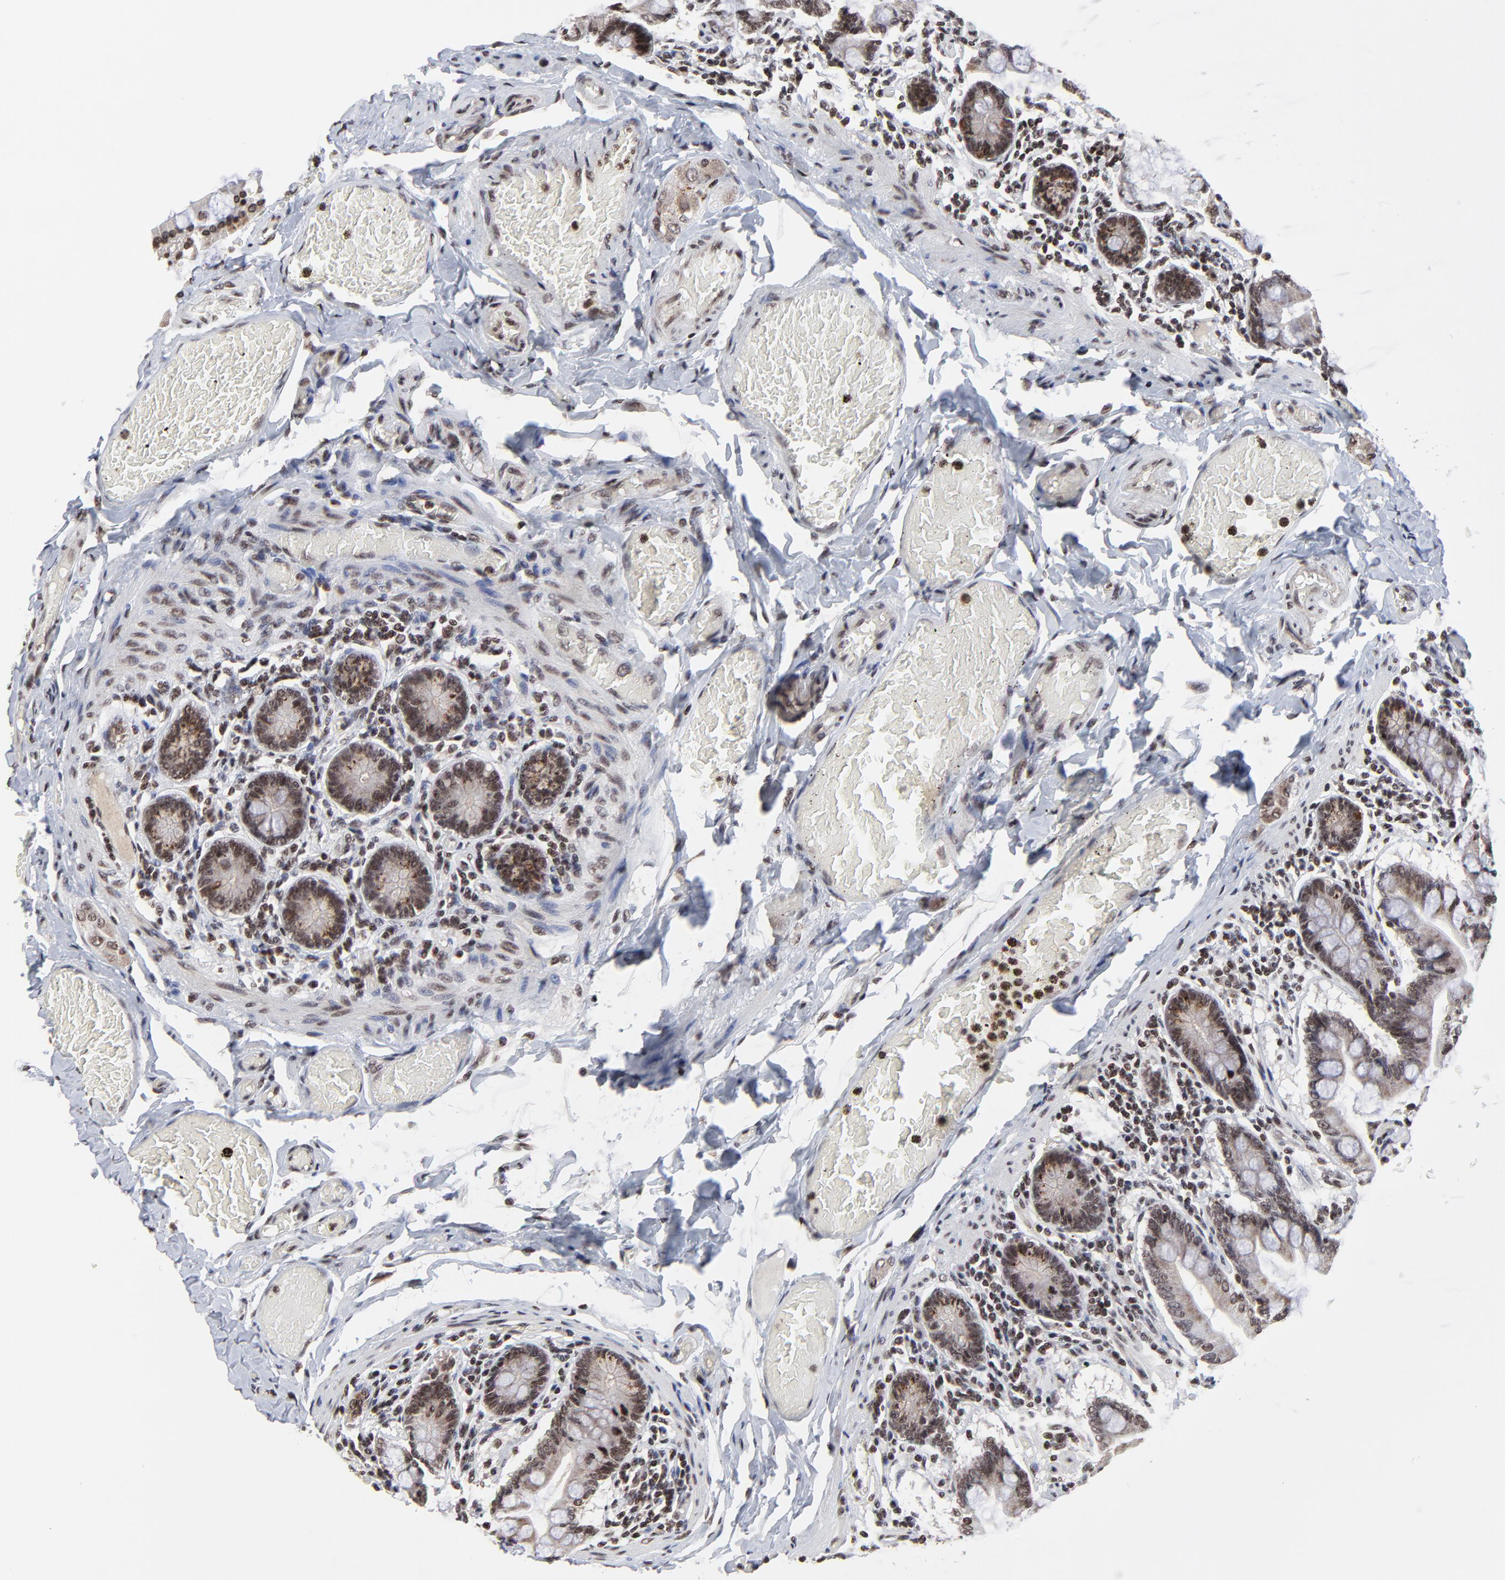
{"staining": {"intensity": "strong", "quantity": ">75%", "location": "nuclear"}, "tissue": "small intestine", "cell_type": "Glandular cells", "image_type": "normal", "snomed": [{"axis": "morphology", "description": "Normal tissue, NOS"}, {"axis": "topography", "description": "Small intestine"}], "caption": "High-magnification brightfield microscopy of unremarkable small intestine stained with DAB (brown) and counterstained with hematoxylin (blue). glandular cells exhibit strong nuclear positivity is seen in approximately>75% of cells.", "gene": "ZNF777", "patient": {"sex": "male", "age": 41}}